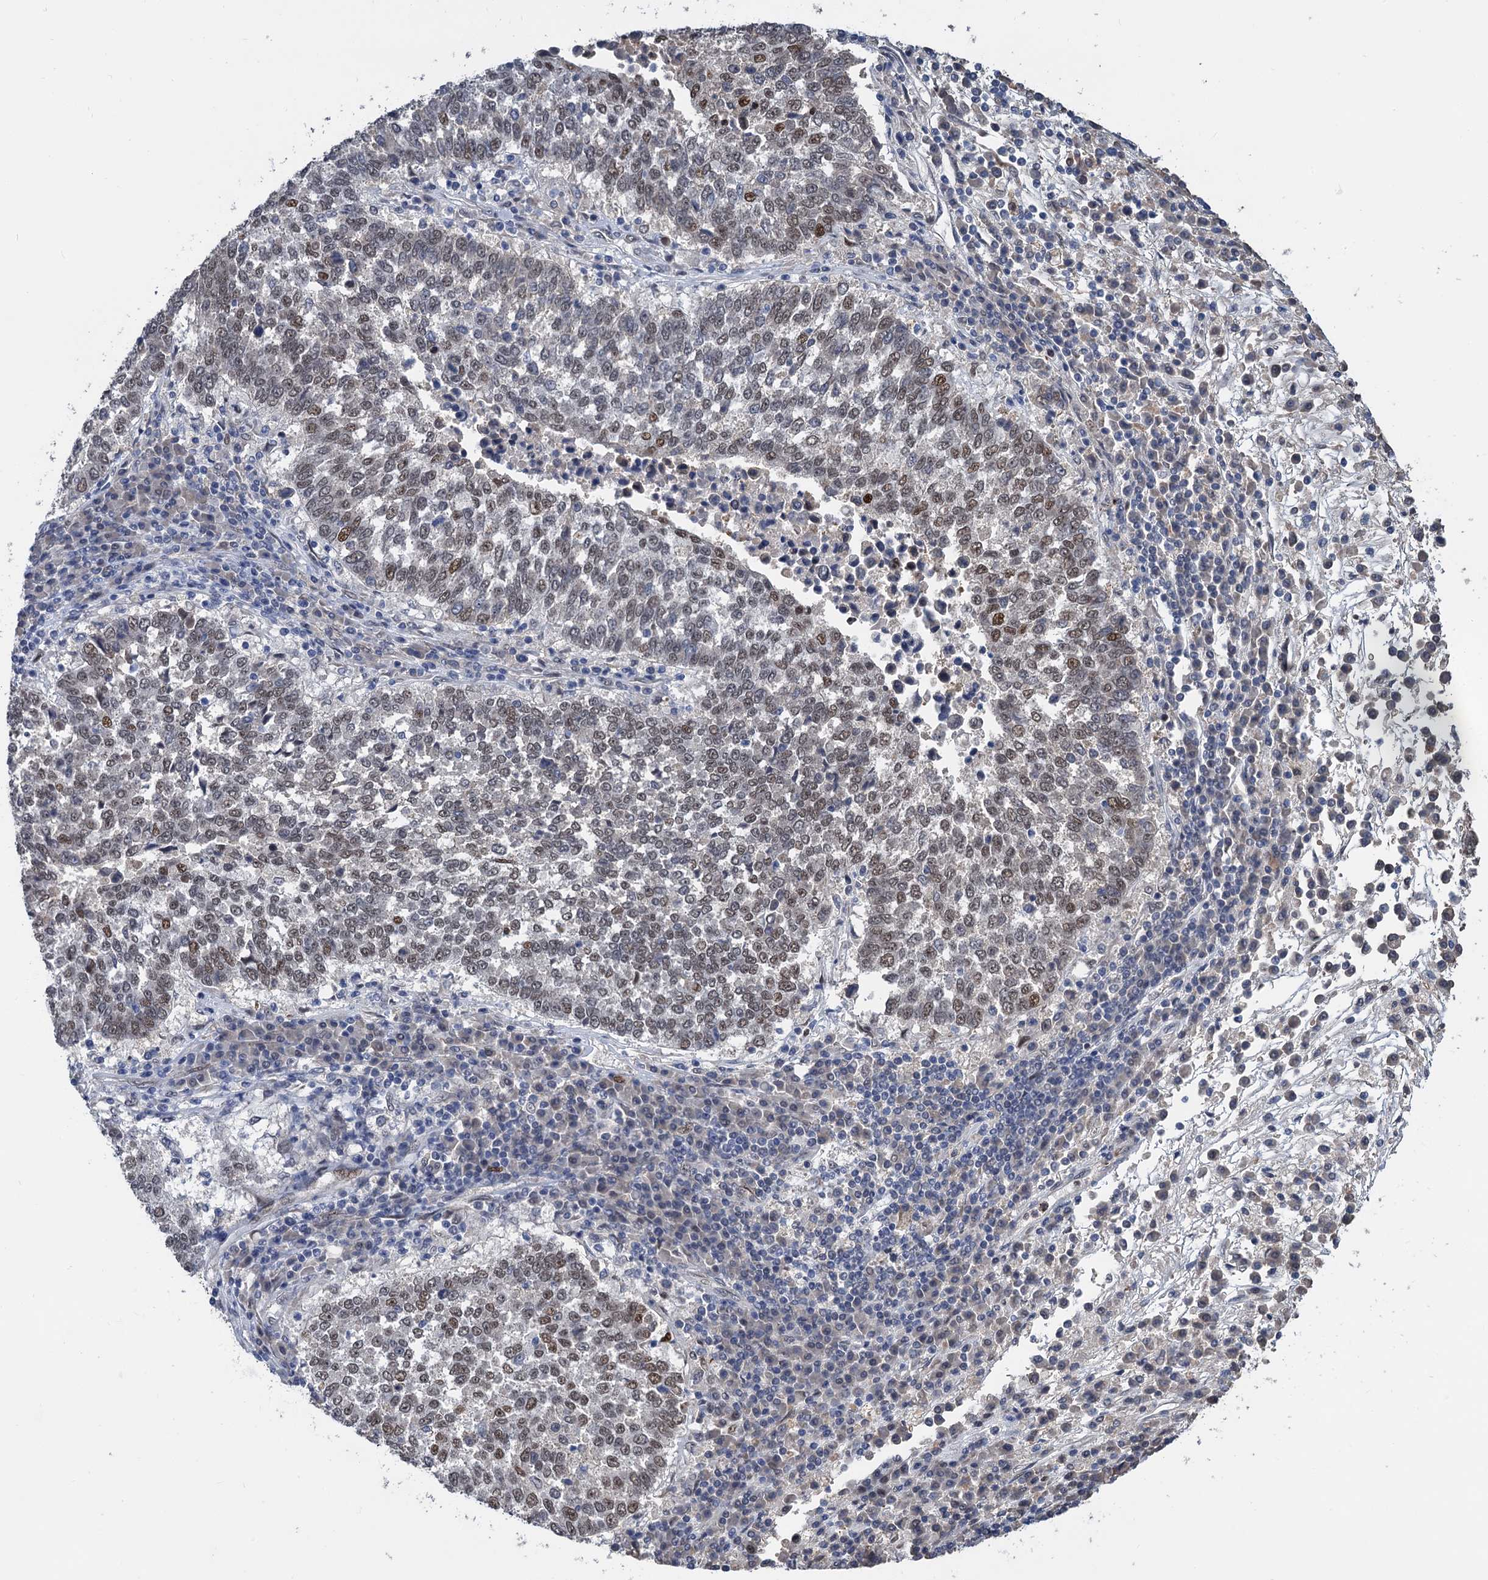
{"staining": {"intensity": "moderate", "quantity": "<25%", "location": "nuclear"}, "tissue": "lung cancer", "cell_type": "Tumor cells", "image_type": "cancer", "snomed": [{"axis": "morphology", "description": "Squamous cell carcinoma, NOS"}, {"axis": "topography", "description": "Lung"}], "caption": "Lung cancer stained with a brown dye demonstrates moderate nuclear positive positivity in approximately <25% of tumor cells.", "gene": "TSEN34", "patient": {"sex": "male", "age": 73}}